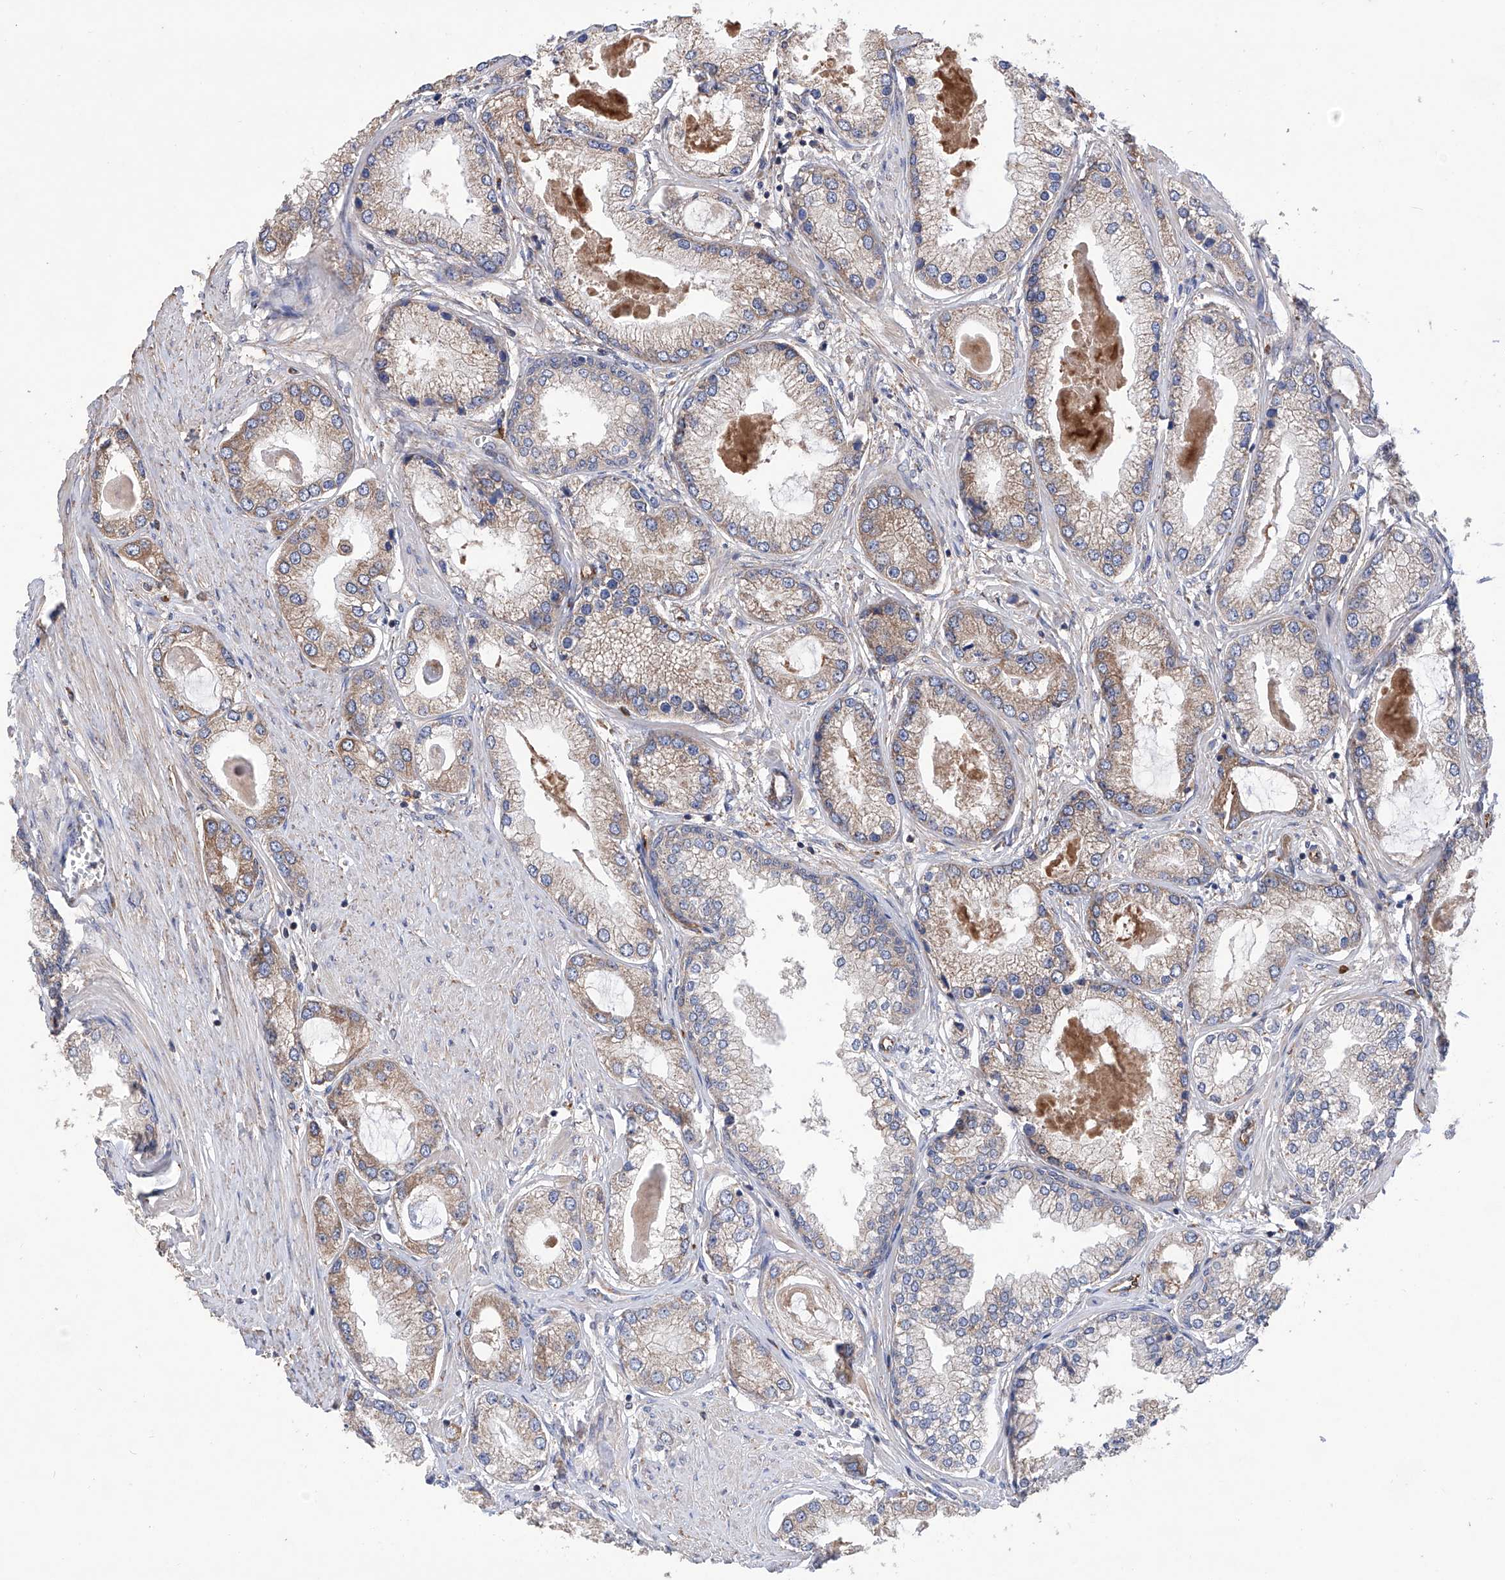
{"staining": {"intensity": "moderate", "quantity": ">75%", "location": "cytoplasmic/membranous"}, "tissue": "prostate cancer", "cell_type": "Tumor cells", "image_type": "cancer", "snomed": [{"axis": "morphology", "description": "Adenocarcinoma, Low grade"}, {"axis": "topography", "description": "Prostate"}], "caption": "A brown stain shows moderate cytoplasmic/membranous positivity of a protein in prostate cancer (adenocarcinoma (low-grade)) tumor cells. (DAB (3,3'-diaminobenzidine) IHC, brown staining for protein, blue staining for nuclei).", "gene": "INPP5B", "patient": {"sex": "male", "age": 62}}